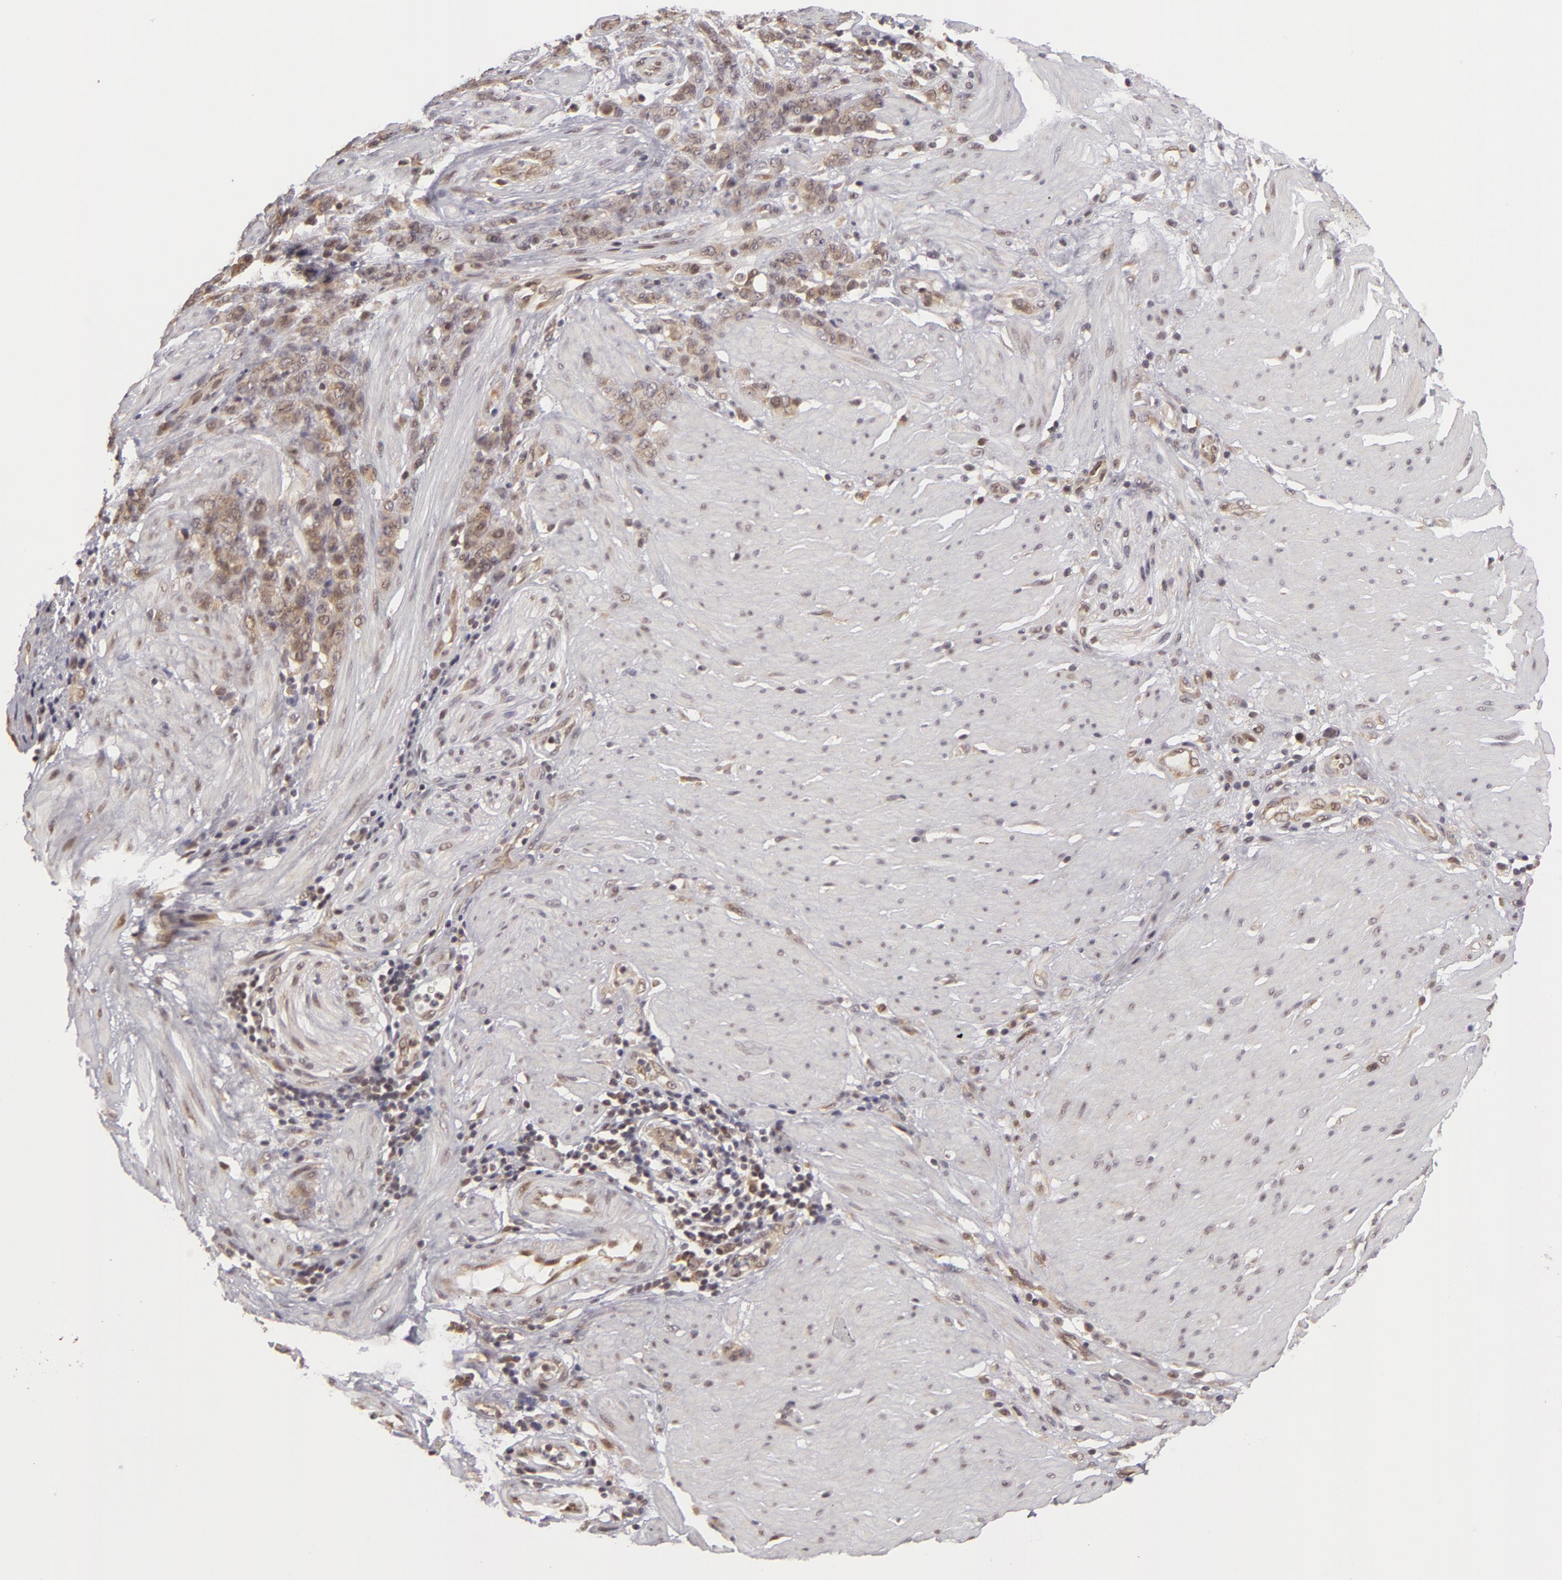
{"staining": {"intensity": "weak", "quantity": "25%-75%", "location": "cytoplasmic/membranous"}, "tissue": "stomach cancer", "cell_type": "Tumor cells", "image_type": "cancer", "snomed": [{"axis": "morphology", "description": "Adenocarcinoma, NOS"}, {"axis": "topography", "description": "Stomach, lower"}], "caption": "The photomicrograph exhibits staining of stomach cancer (adenocarcinoma), revealing weak cytoplasmic/membranous protein expression (brown color) within tumor cells.", "gene": "ZNF133", "patient": {"sex": "male", "age": 88}}